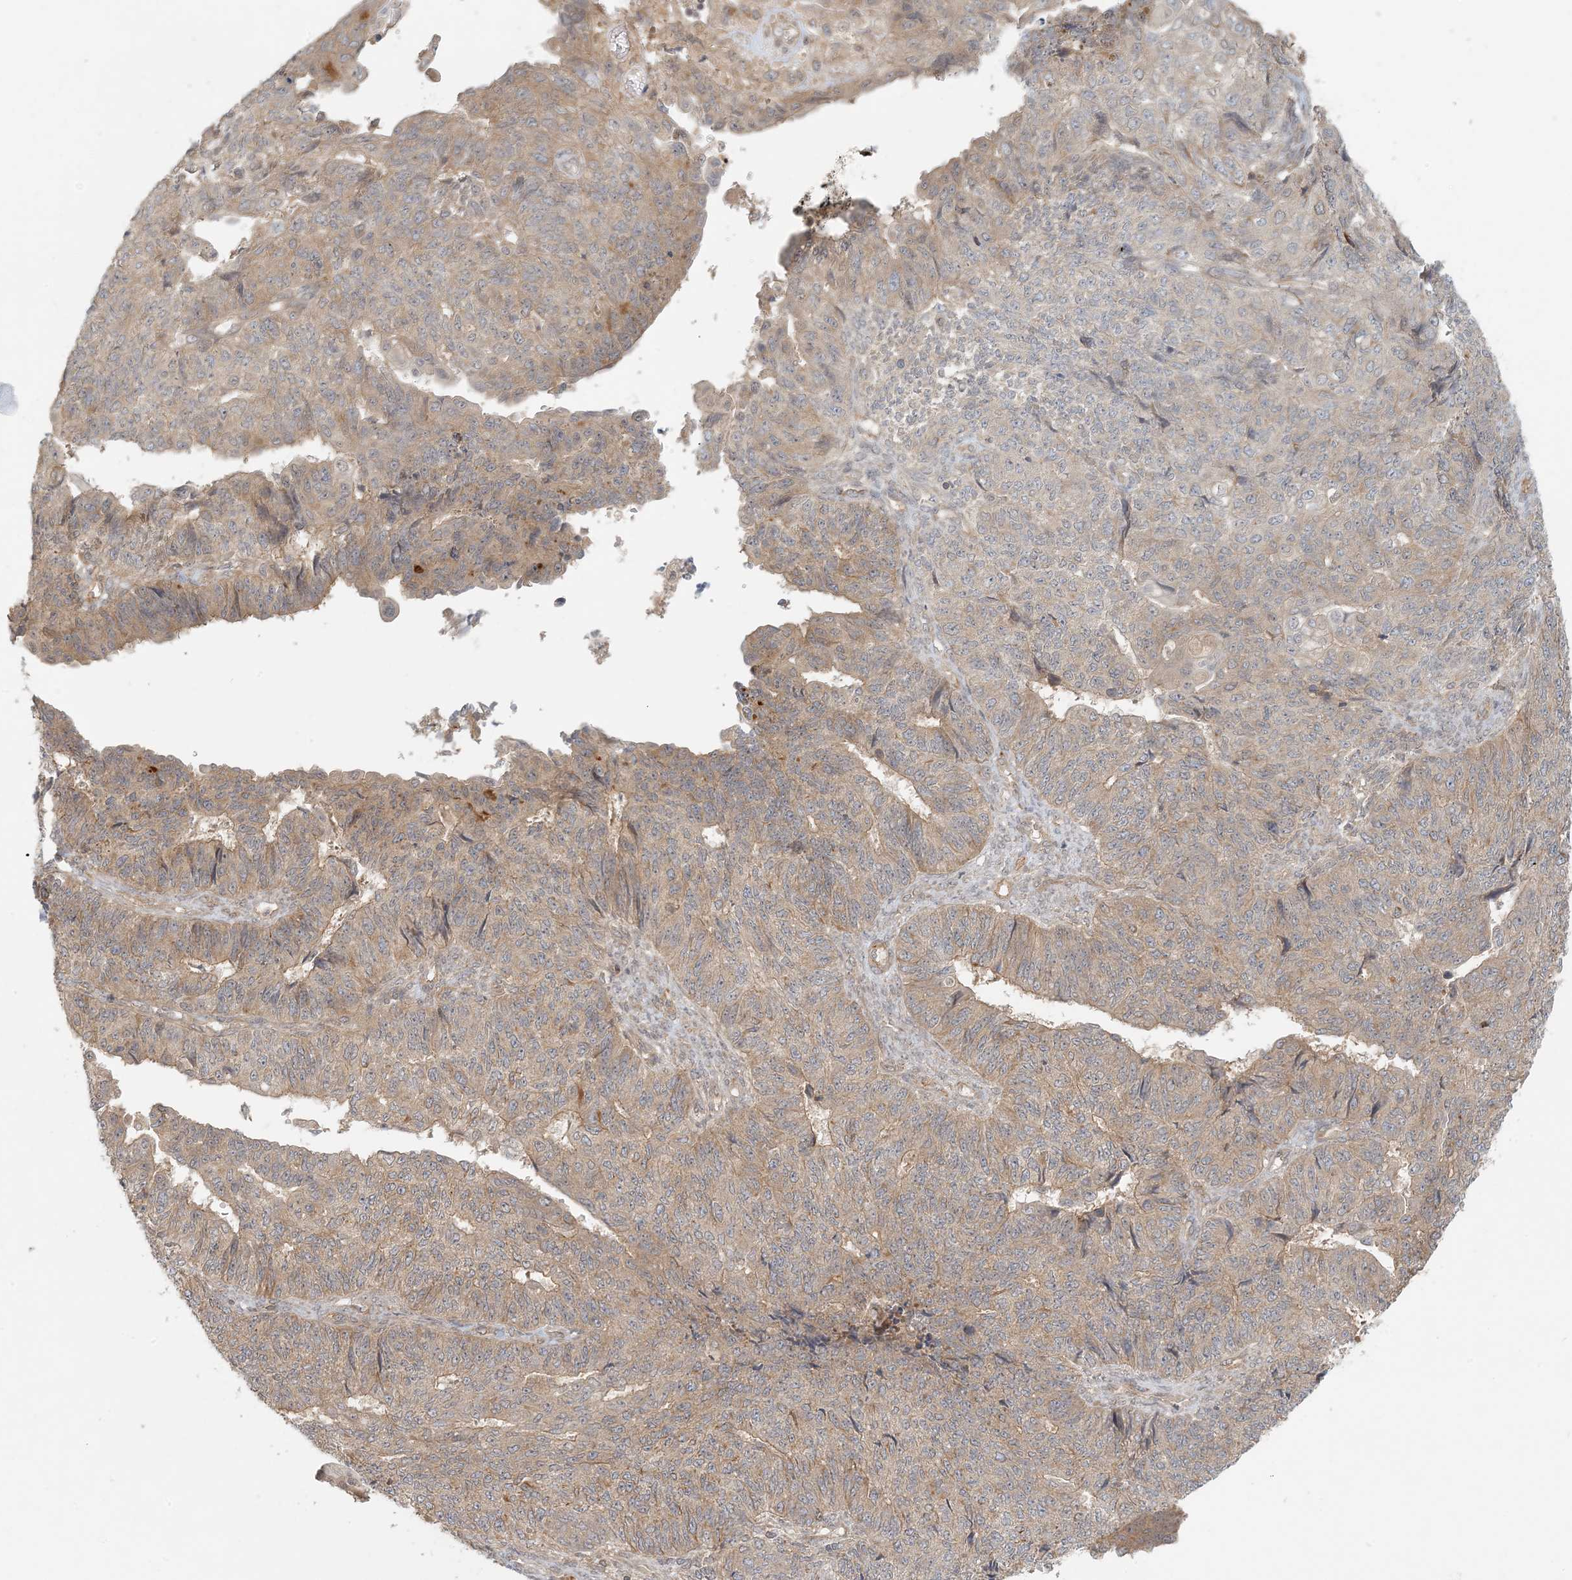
{"staining": {"intensity": "weak", "quantity": "25%-75%", "location": "cytoplasmic/membranous"}, "tissue": "endometrial cancer", "cell_type": "Tumor cells", "image_type": "cancer", "snomed": [{"axis": "morphology", "description": "Adenocarcinoma, NOS"}, {"axis": "topography", "description": "Endometrium"}], "caption": "Immunohistochemical staining of endometrial adenocarcinoma displays weak cytoplasmic/membranous protein positivity in approximately 25%-75% of tumor cells.", "gene": "OBI1", "patient": {"sex": "female", "age": 32}}